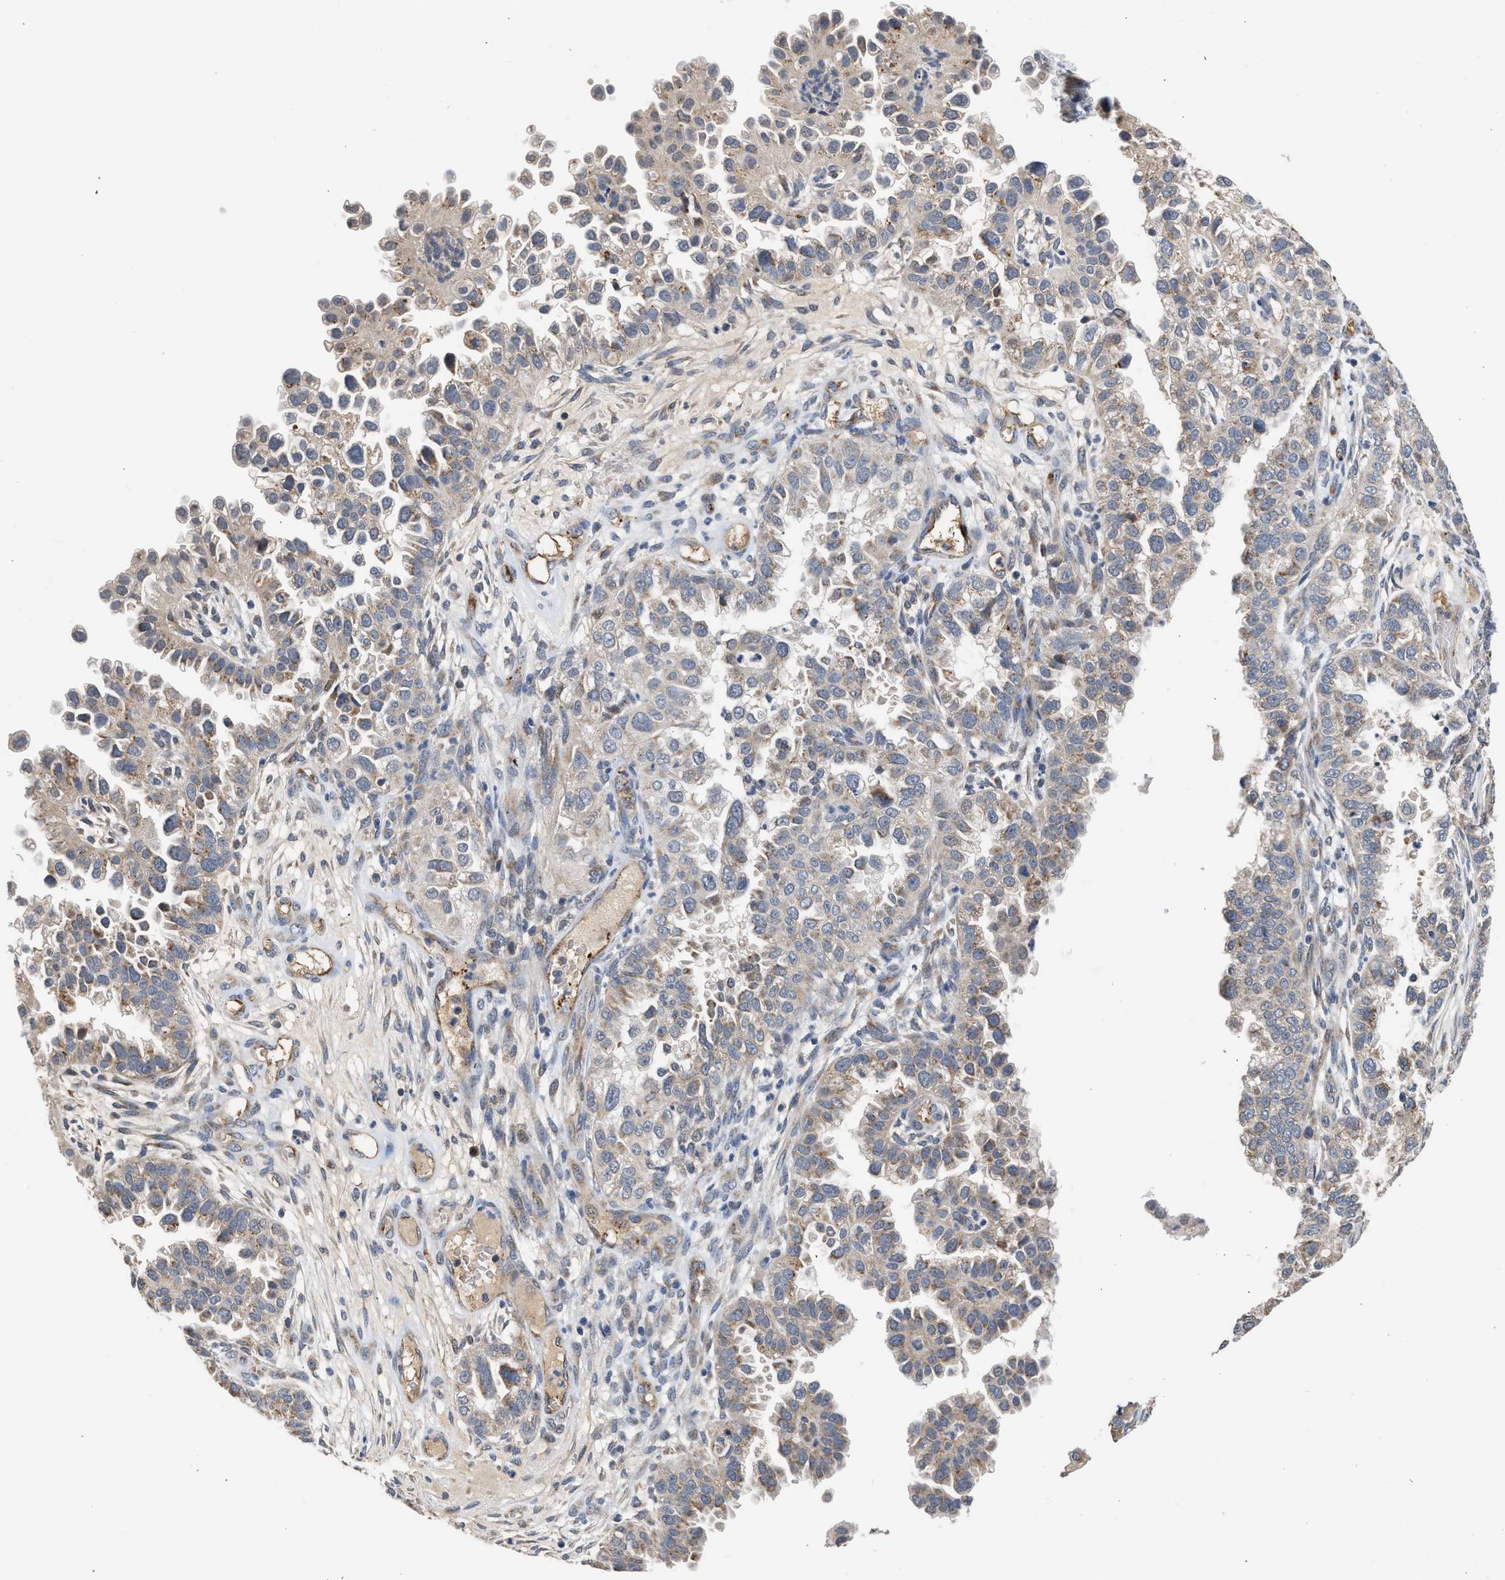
{"staining": {"intensity": "weak", "quantity": ">75%", "location": "cytoplasmic/membranous"}, "tissue": "endometrial cancer", "cell_type": "Tumor cells", "image_type": "cancer", "snomed": [{"axis": "morphology", "description": "Adenocarcinoma, NOS"}, {"axis": "topography", "description": "Endometrium"}], "caption": "Human adenocarcinoma (endometrial) stained for a protein (brown) exhibits weak cytoplasmic/membranous positive expression in about >75% of tumor cells.", "gene": "PIM1", "patient": {"sex": "female", "age": 85}}